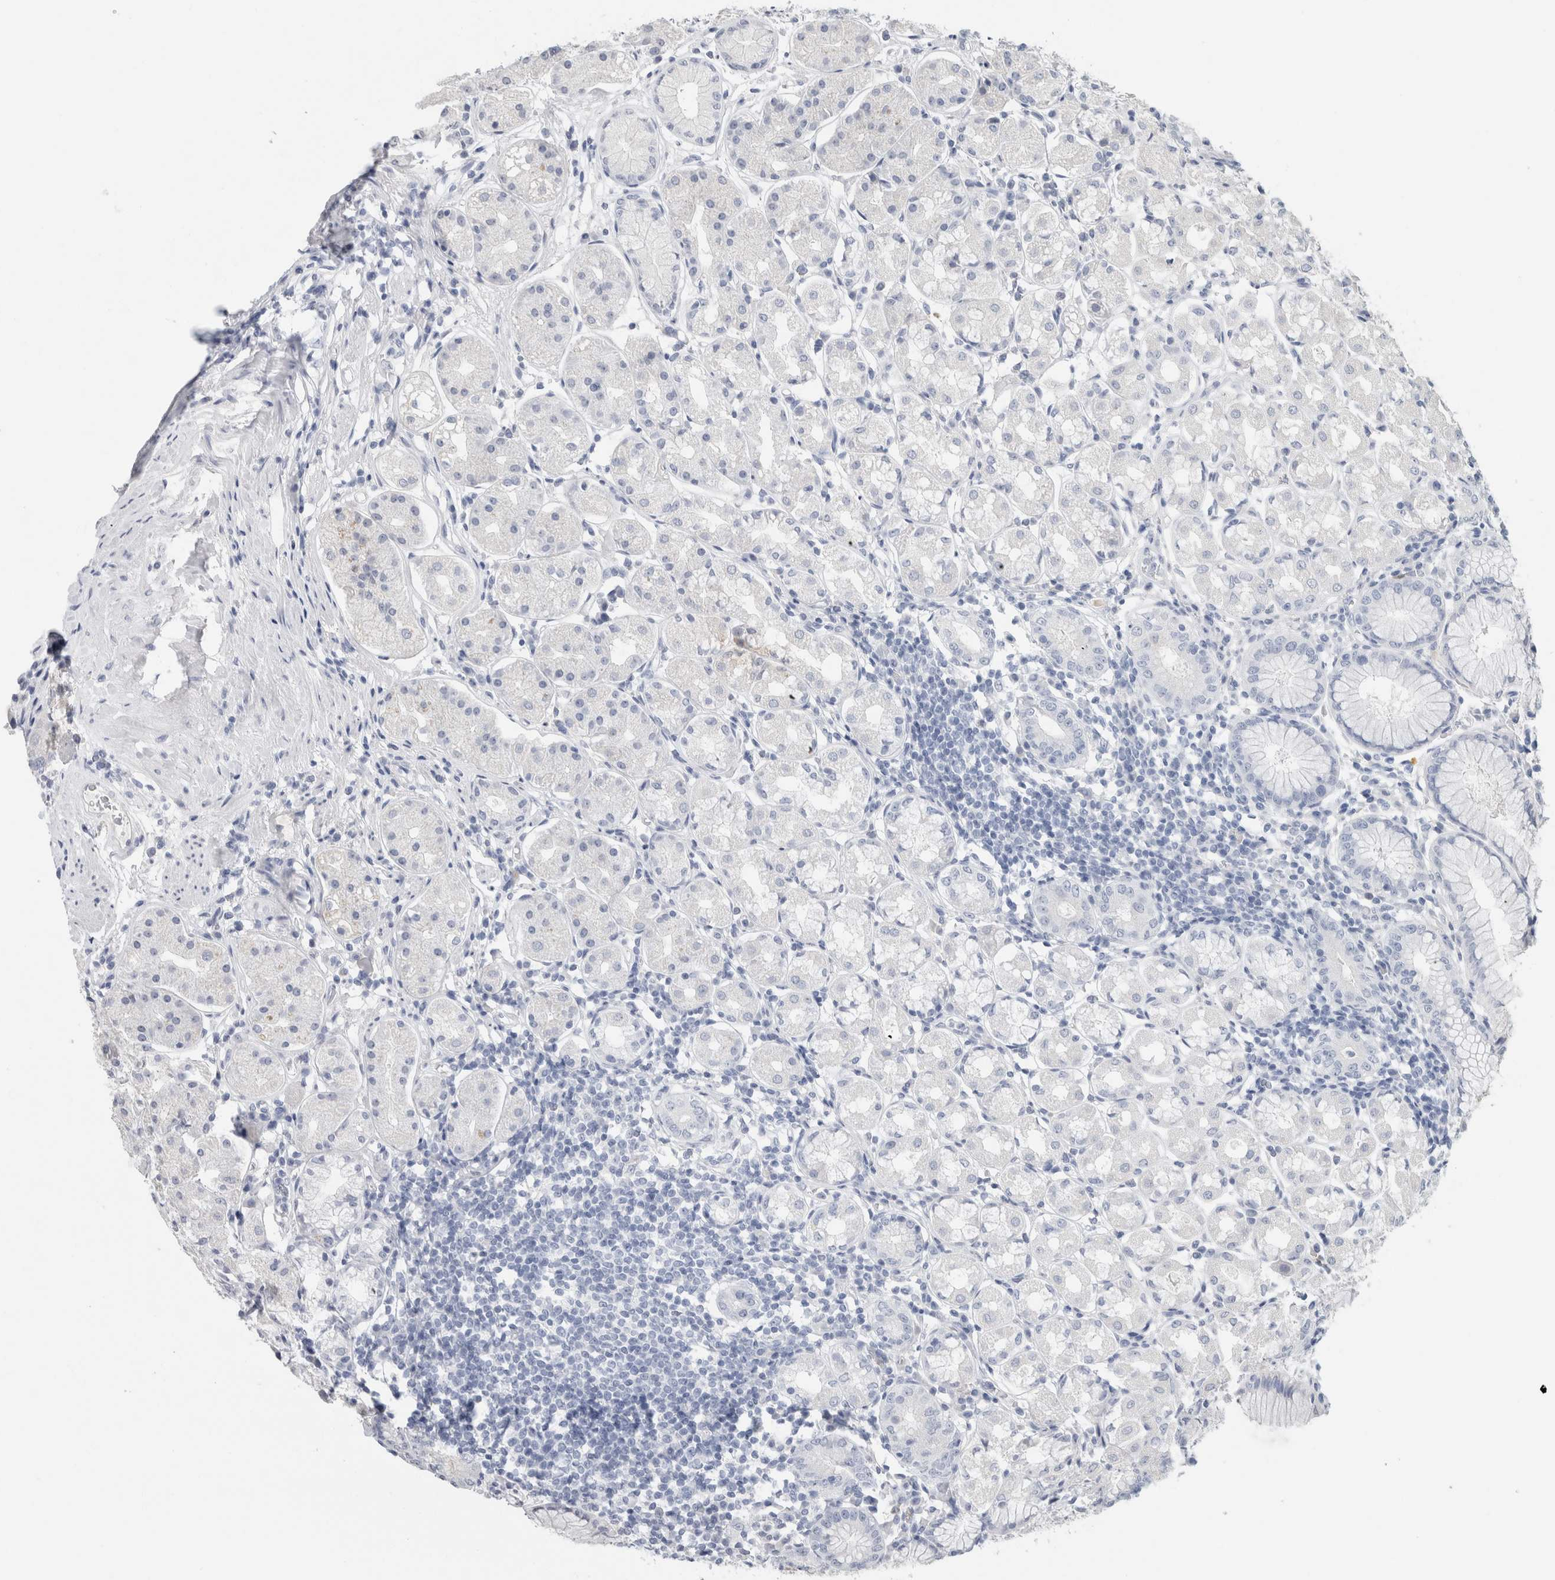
{"staining": {"intensity": "negative", "quantity": "none", "location": "none"}, "tissue": "stomach", "cell_type": "Glandular cells", "image_type": "normal", "snomed": [{"axis": "morphology", "description": "Normal tissue, NOS"}, {"axis": "topography", "description": "Stomach, lower"}], "caption": "DAB immunohistochemical staining of benign stomach exhibits no significant expression in glandular cells.", "gene": "BCAN", "patient": {"sex": "female", "age": 56}}